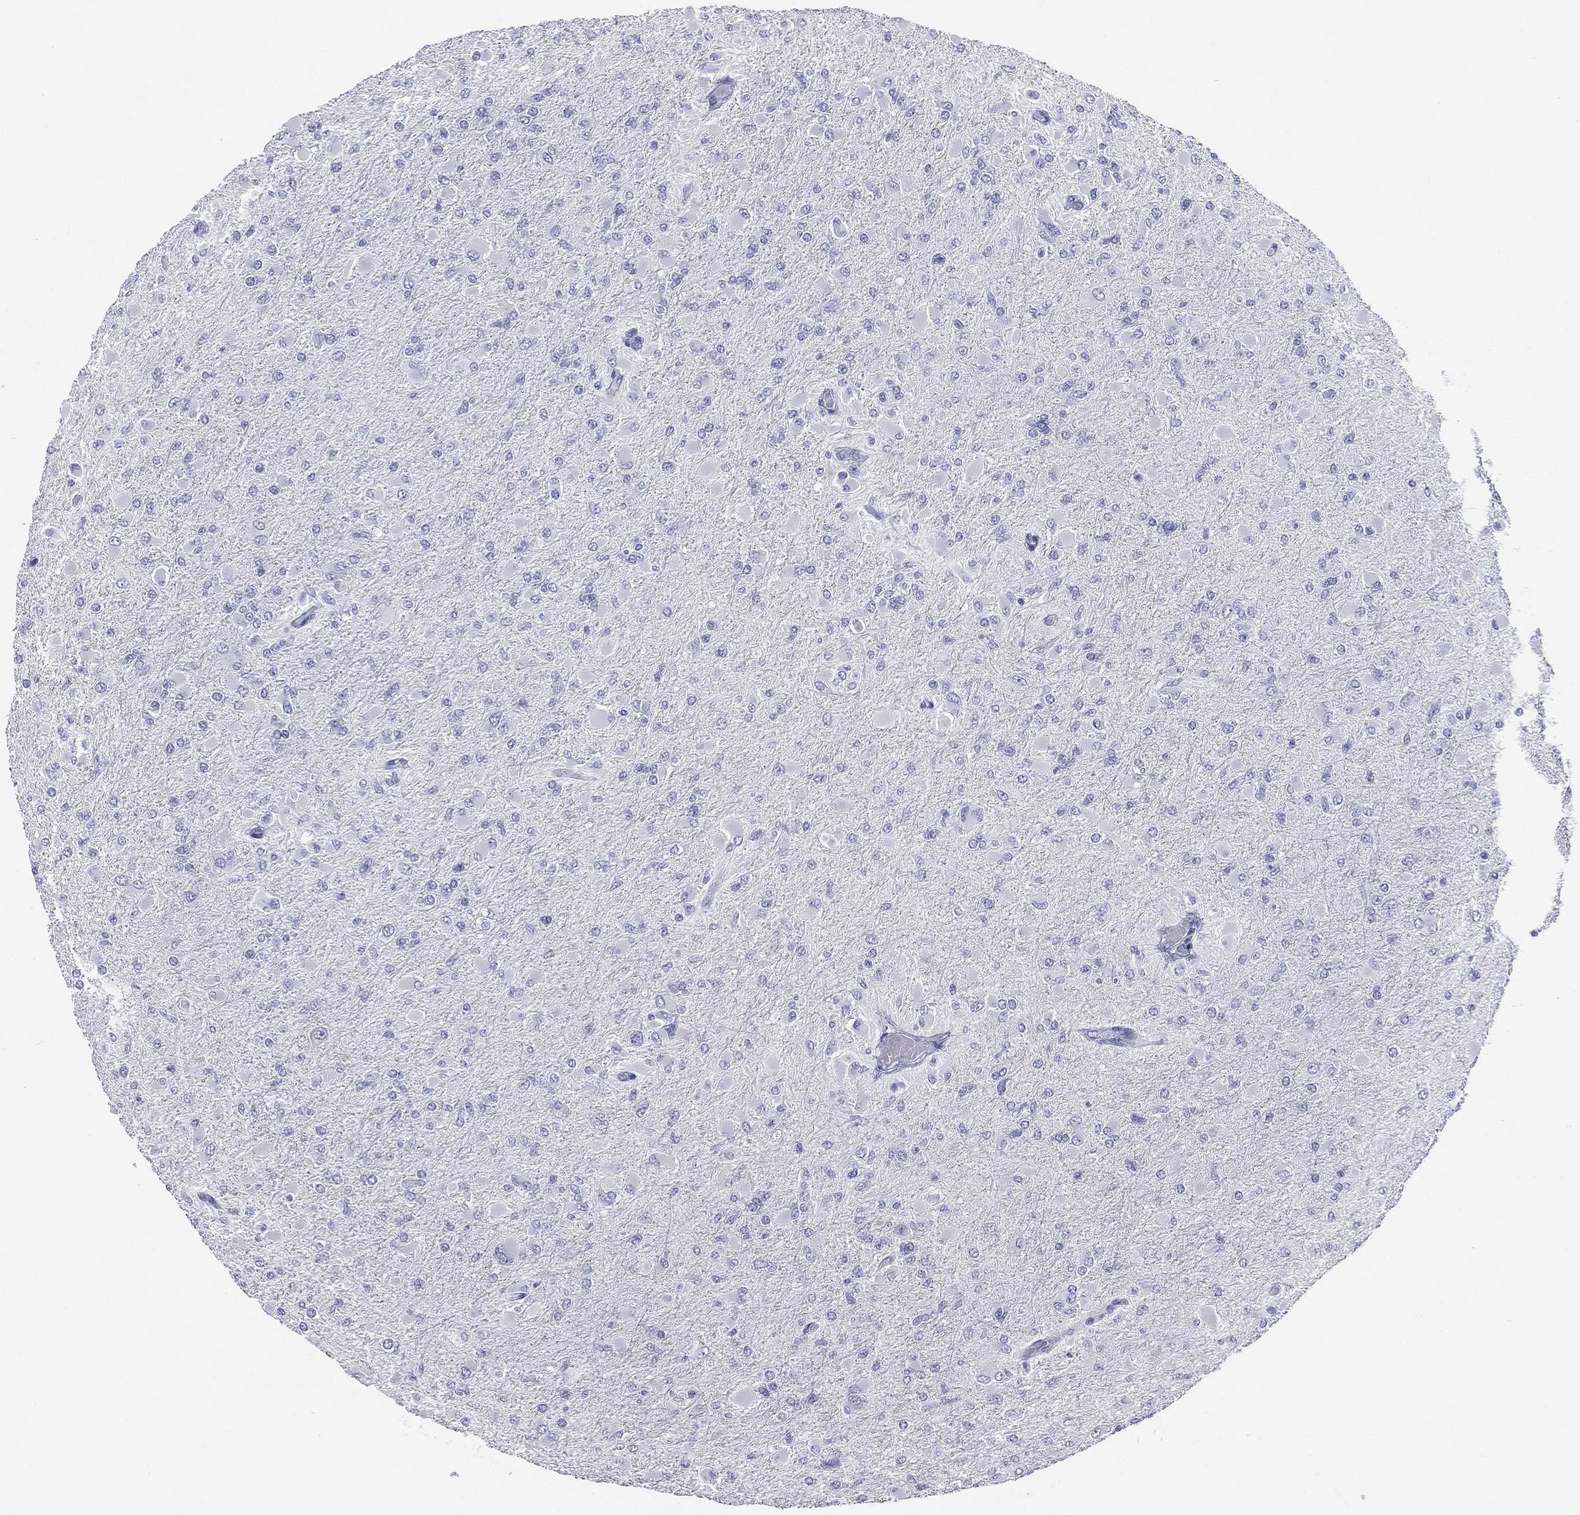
{"staining": {"intensity": "negative", "quantity": "none", "location": "none"}, "tissue": "glioma", "cell_type": "Tumor cells", "image_type": "cancer", "snomed": [{"axis": "morphology", "description": "Glioma, malignant, High grade"}, {"axis": "topography", "description": "Cerebral cortex"}], "caption": "This photomicrograph is of glioma stained with IHC to label a protein in brown with the nuclei are counter-stained blue. There is no staining in tumor cells.", "gene": "MLN", "patient": {"sex": "female", "age": 36}}